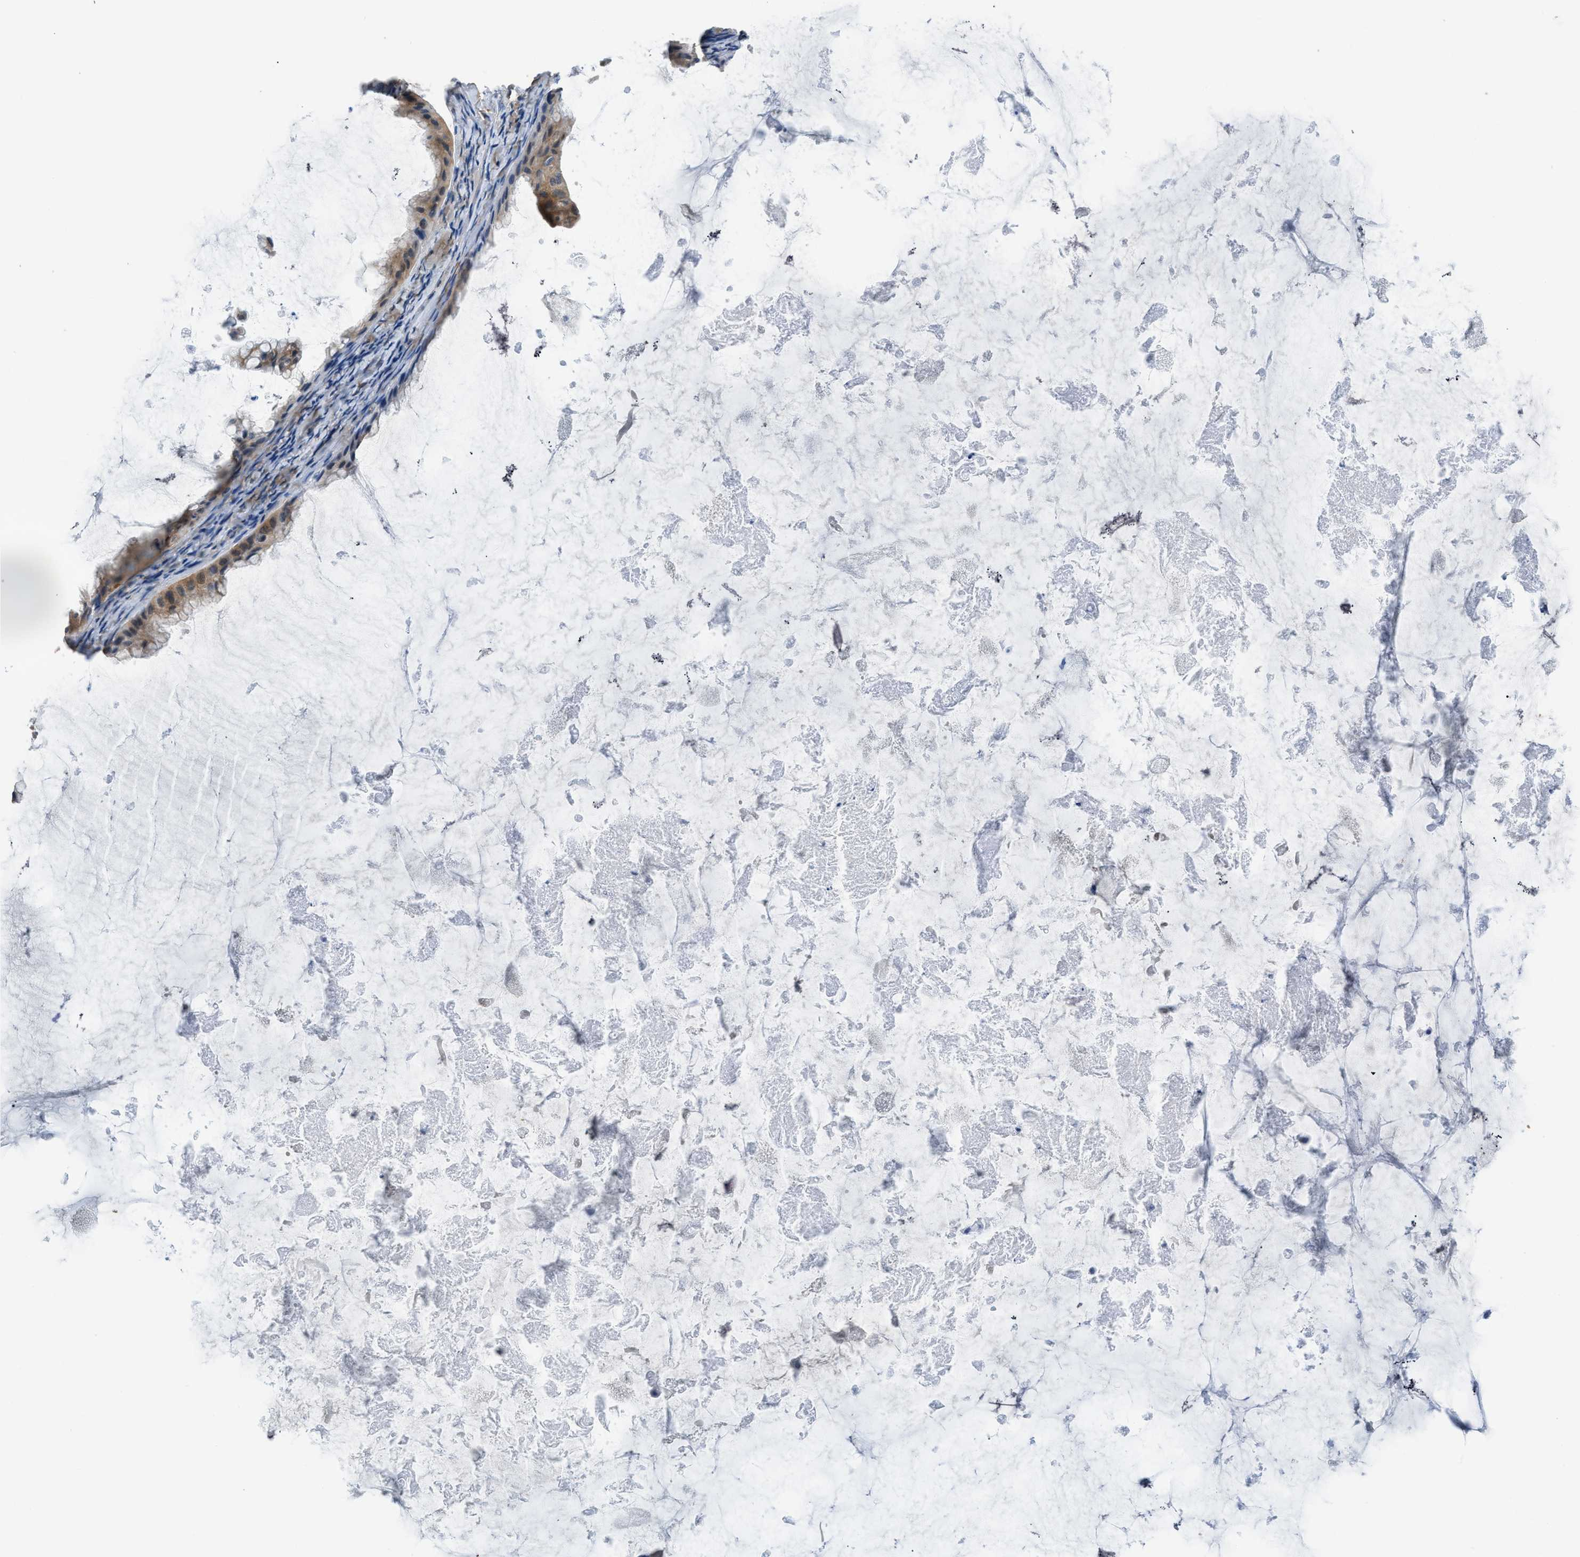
{"staining": {"intensity": "moderate", "quantity": ">75%", "location": "cytoplasmic/membranous,nuclear"}, "tissue": "ovarian cancer", "cell_type": "Tumor cells", "image_type": "cancer", "snomed": [{"axis": "morphology", "description": "Cystadenocarcinoma, mucinous, NOS"}, {"axis": "topography", "description": "Ovary"}], "caption": "This is an image of immunohistochemistry staining of ovarian cancer (mucinous cystadenocarcinoma), which shows moderate positivity in the cytoplasmic/membranous and nuclear of tumor cells.", "gene": "SSH2", "patient": {"sex": "female", "age": 61}}